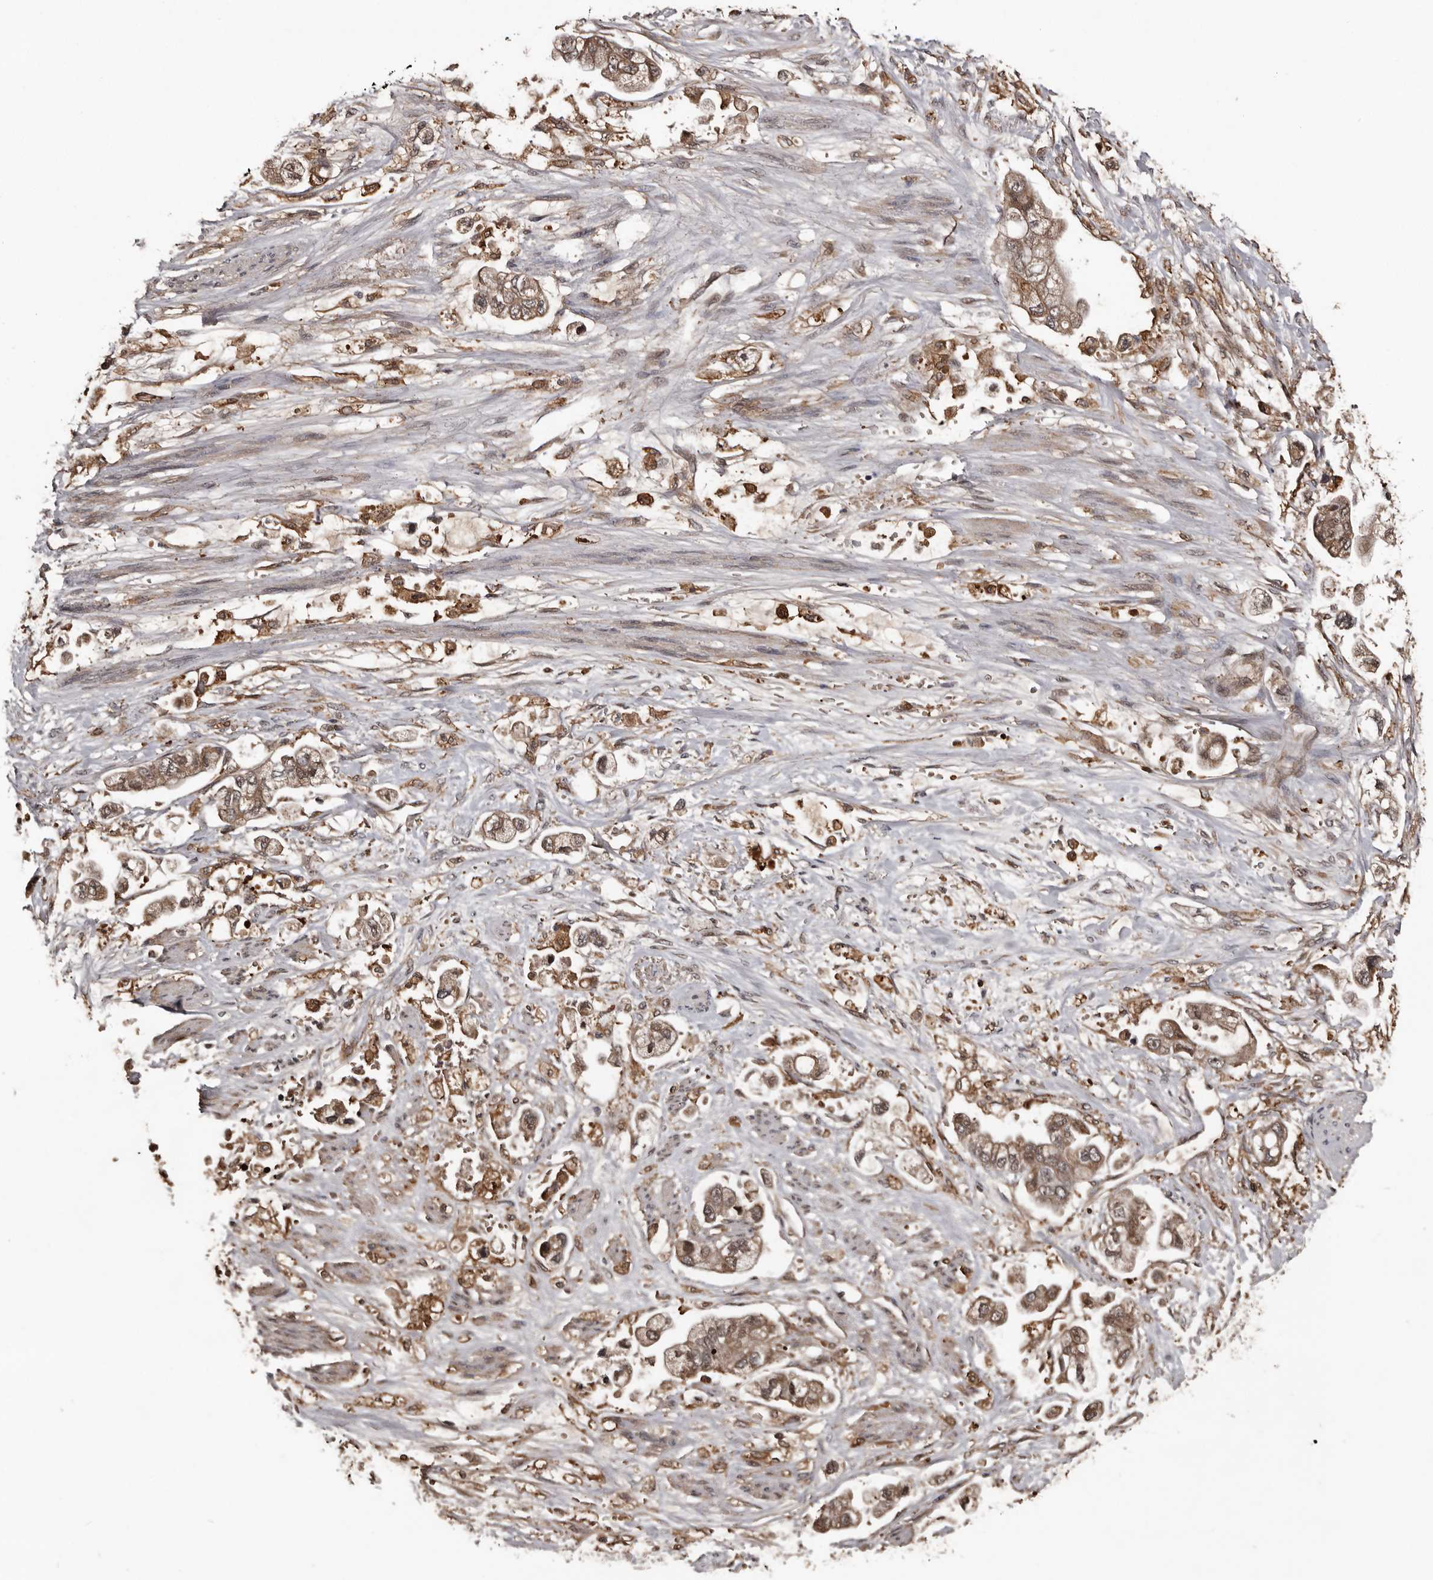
{"staining": {"intensity": "weak", "quantity": ">75%", "location": "cytoplasmic/membranous,nuclear"}, "tissue": "stomach cancer", "cell_type": "Tumor cells", "image_type": "cancer", "snomed": [{"axis": "morphology", "description": "Adenocarcinoma, NOS"}, {"axis": "topography", "description": "Stomach"}], "caption": "Weak cytoplasmic/membranous and nuclear positivity is appreciated in about >75% of tumor cells in stomach cancer.", "gene": "SERTAD4", "patient": {"sex": "male", "age": 62}}